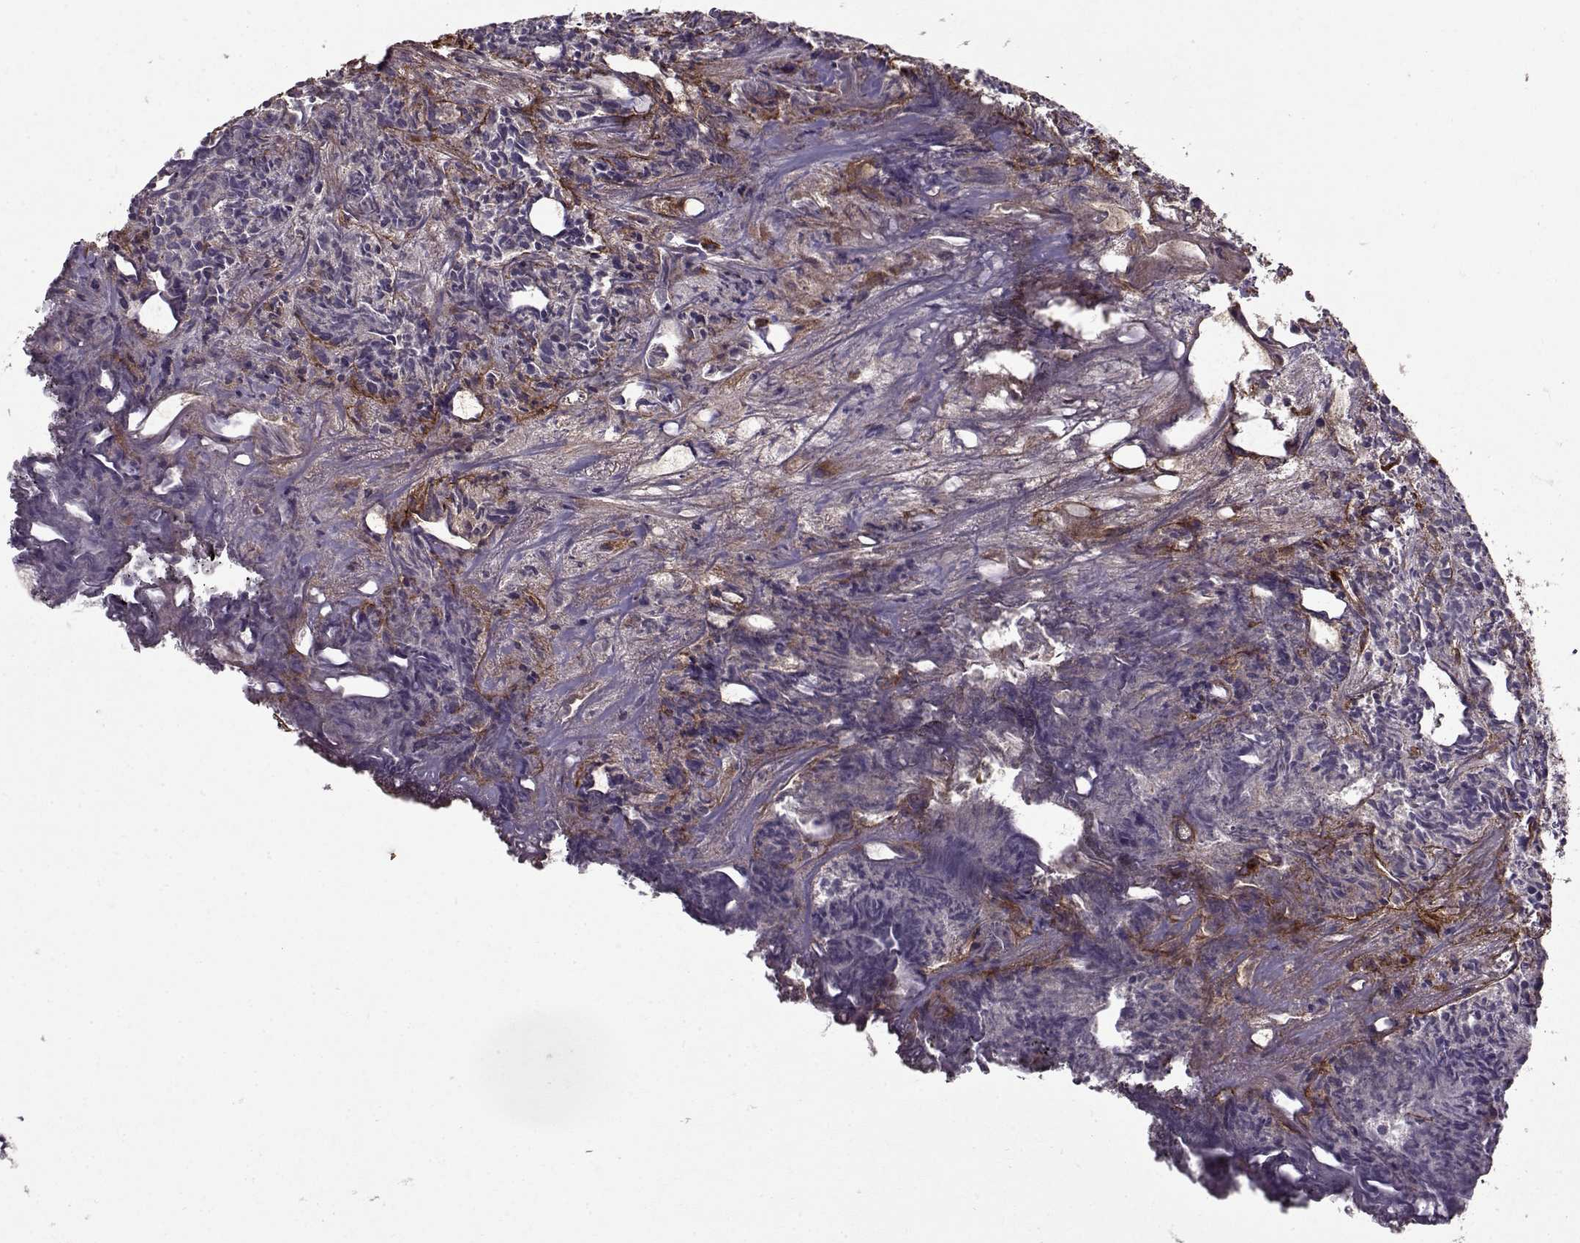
{"staining": {"intensity": "negative", "quantity": "none", "location": "none"}, "tissue": "prostate cancer", "cell_type": "Tumor cells", "image_type": "cancer", "snomed": [{"axis": "morphology", "description": "Adenocarcinoma, High grade"}, {"axis": "topography", "description": "Prostate"}], "caption": "High magnification brightfield microscopy of adenocarcinoma (high-grade) (prostate) stained with DAB (3,3'-diaminobenzidine) (brown) and counterstained with hematoxylin (blue): tumor cells show no significant staining.", "gene": "LAMA2", "patient": {"sex": "male", "age": 58}}